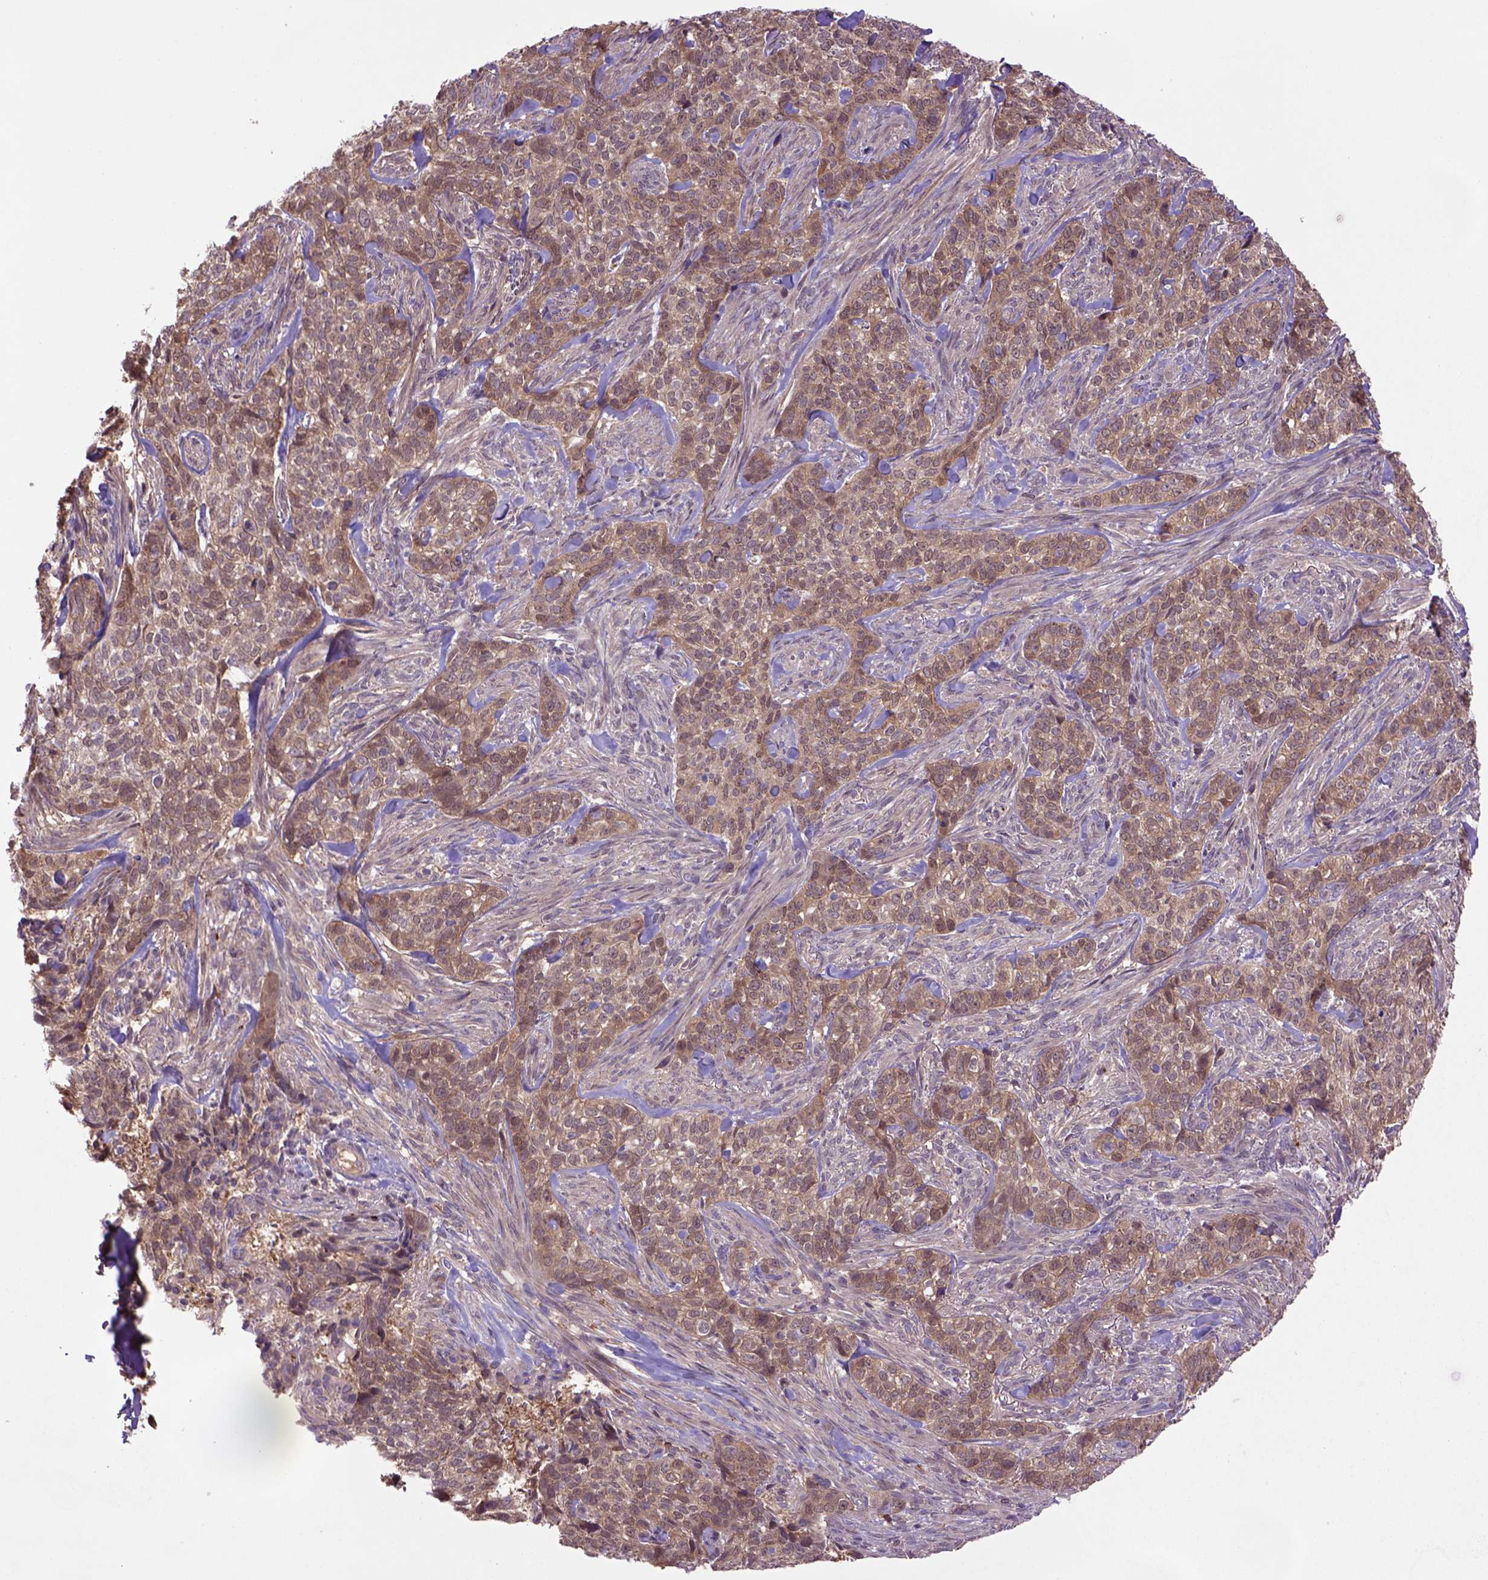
{"staining": {"intensity": "moderate", "quantity": ">75%", "location": "cytoplasmic/membranous"}, "tissue": "skin cancer", "cell_type": "Tumor cells", "image_type": "cancer", "snomed": [{"axis": "morphology", "description": "Basal cell carcinoma"}, {"axis": "topography", "description": "Skin"}], "caption": "An image of human skin cancer stained for a protein displays moderate cytoplasmic/membranous brown staining in tumor cells. (Stains: DAB (3,3'-diaminobenzidine) in brown, nuclei in blue, Microscopy: brightfield microscopy at high magnification).", "gene": "HSPBP1", "patient": {"sex": "female", "age": 69}}